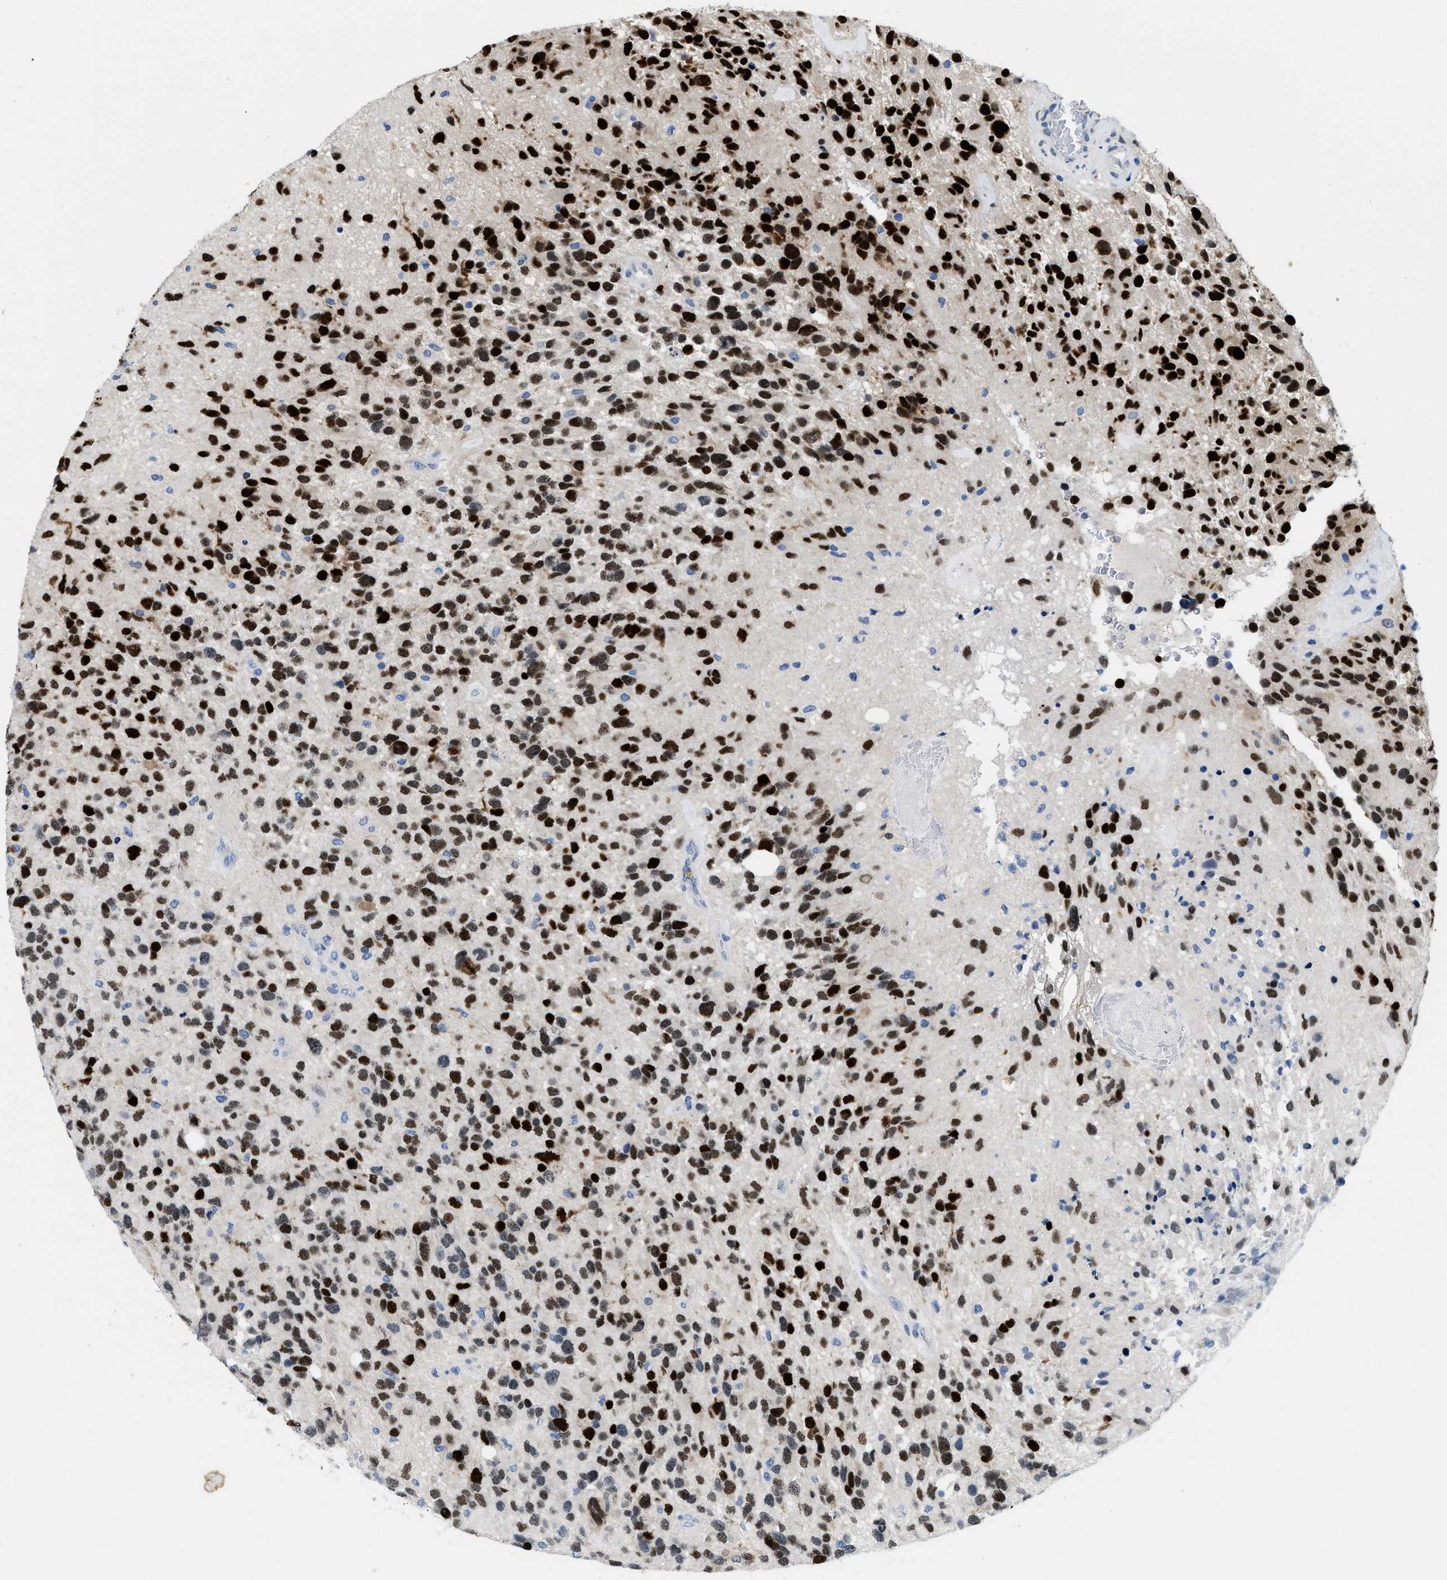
{"staining": {"intensity": "strong", "quantity": ">75%", "location": "nuclear"}, "tissue": "glioma", "cell_type": "Tumor cells", "image_type": "cancer", "snomed": [{"axis": "morphology", "description": "Glioma, malignant, High grade"}, {"axis": "topography", "description": "Brain"}], "caption": "Immunohistochemical staining of human glioma demonstrates high levels of strong nuclear protein positivity in approximately >75% of tumor cells.", "gene": "NFIX", "patient": {"sex": "female", "age": 58}}